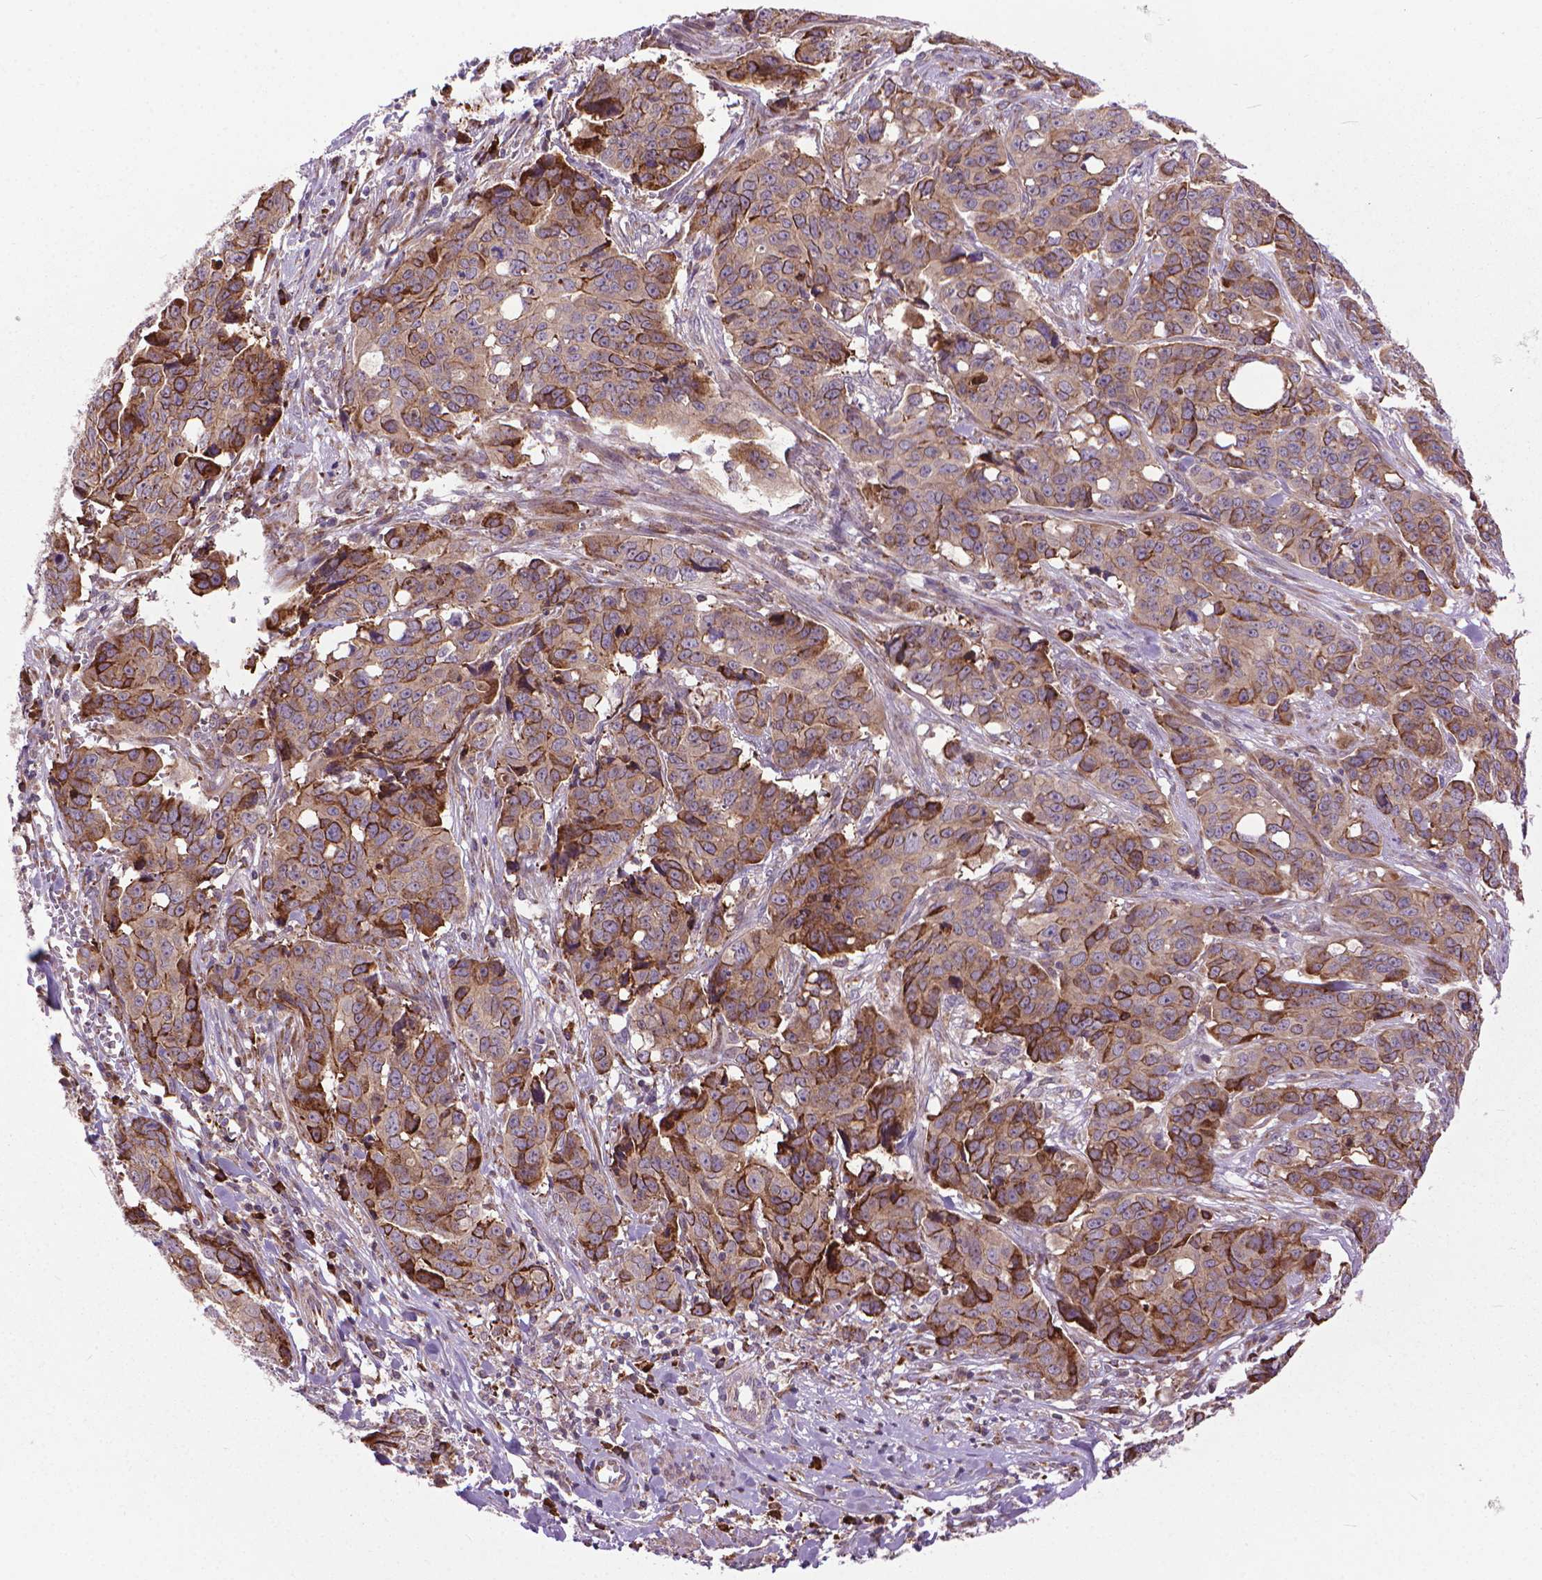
{"staining": {"intensity": "moderate", "quantity": "25%-75%", "location": "cytoplasmic/membranous"}, "tissue": "ovarian cancer", "cell_type": "Tumor cells", "image_type": "cancer", "snomed": [{"axis": "morphology", "description": "Carcinoma, endometroid"}, {"axis": "topography", "description": "Ovary"}], "caption": "Ovarian endometroid carcinoma tissue reveals moderate cytoplasmic/membranous expression in approximately 25%-75% of tumor cells, visualized by immunohistochemistry.", "gene": "MYH14", "patient": {"sex": "female", "age": 78}}